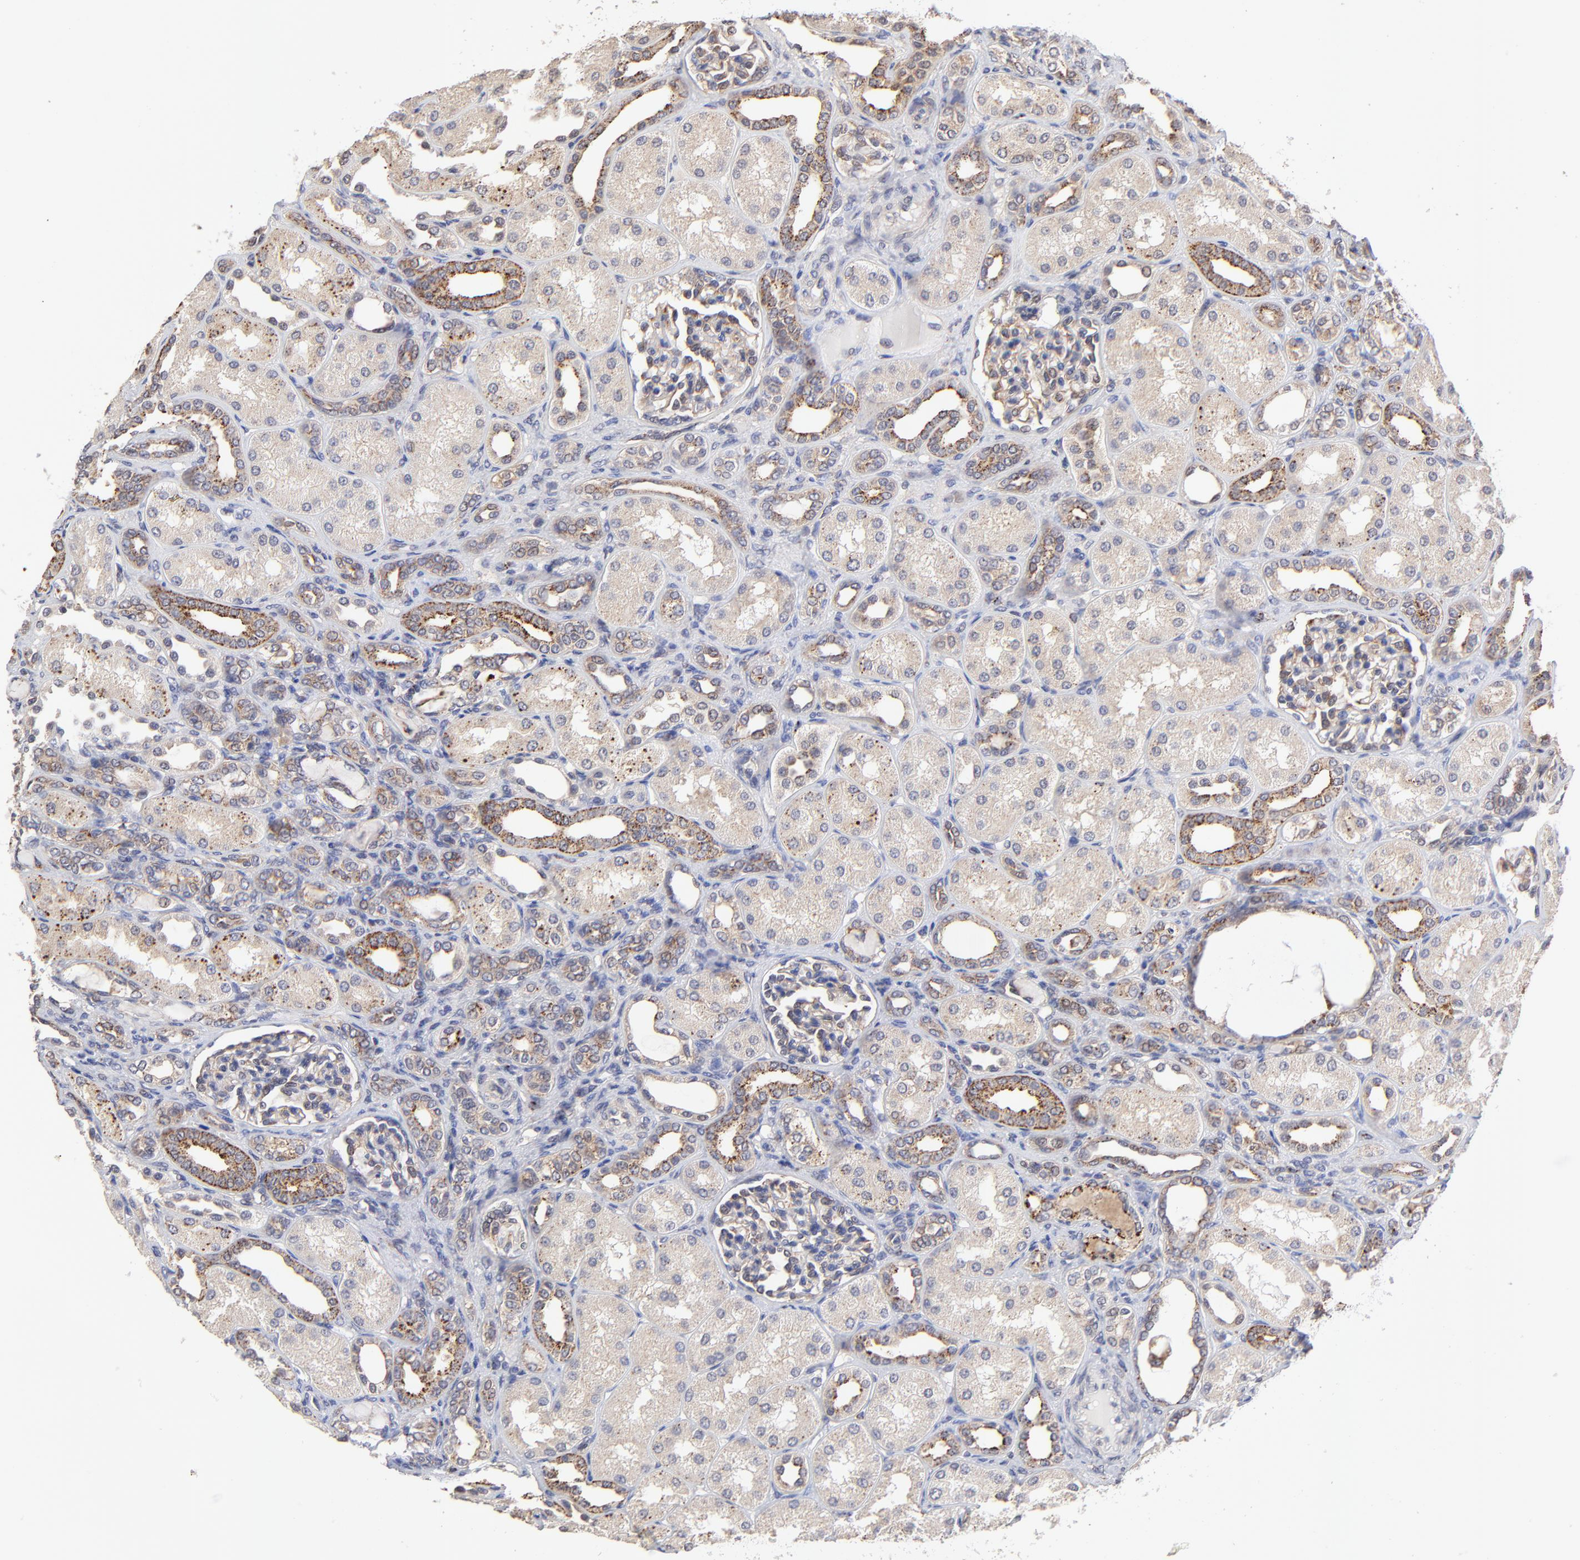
{"staining": {"intensity": "weak", "quantity": "<25%", "location": "cytoplasmic/membranous"}, "tissue": "kidney", "cell_type": "Cells in glomeruli", "image_type": "normal", "snomed": [{"axis": "morphology", "description": "Normal tissue, NOS"}, {"axis": "topography", "description": "Kidney"}], "caption": "This is an IHC micrograph of unremarkable human kidney. There is no expression in cells in glomeruli.", "gene": "PDE4B", "patient": {"sex": "male", "age": 7}}